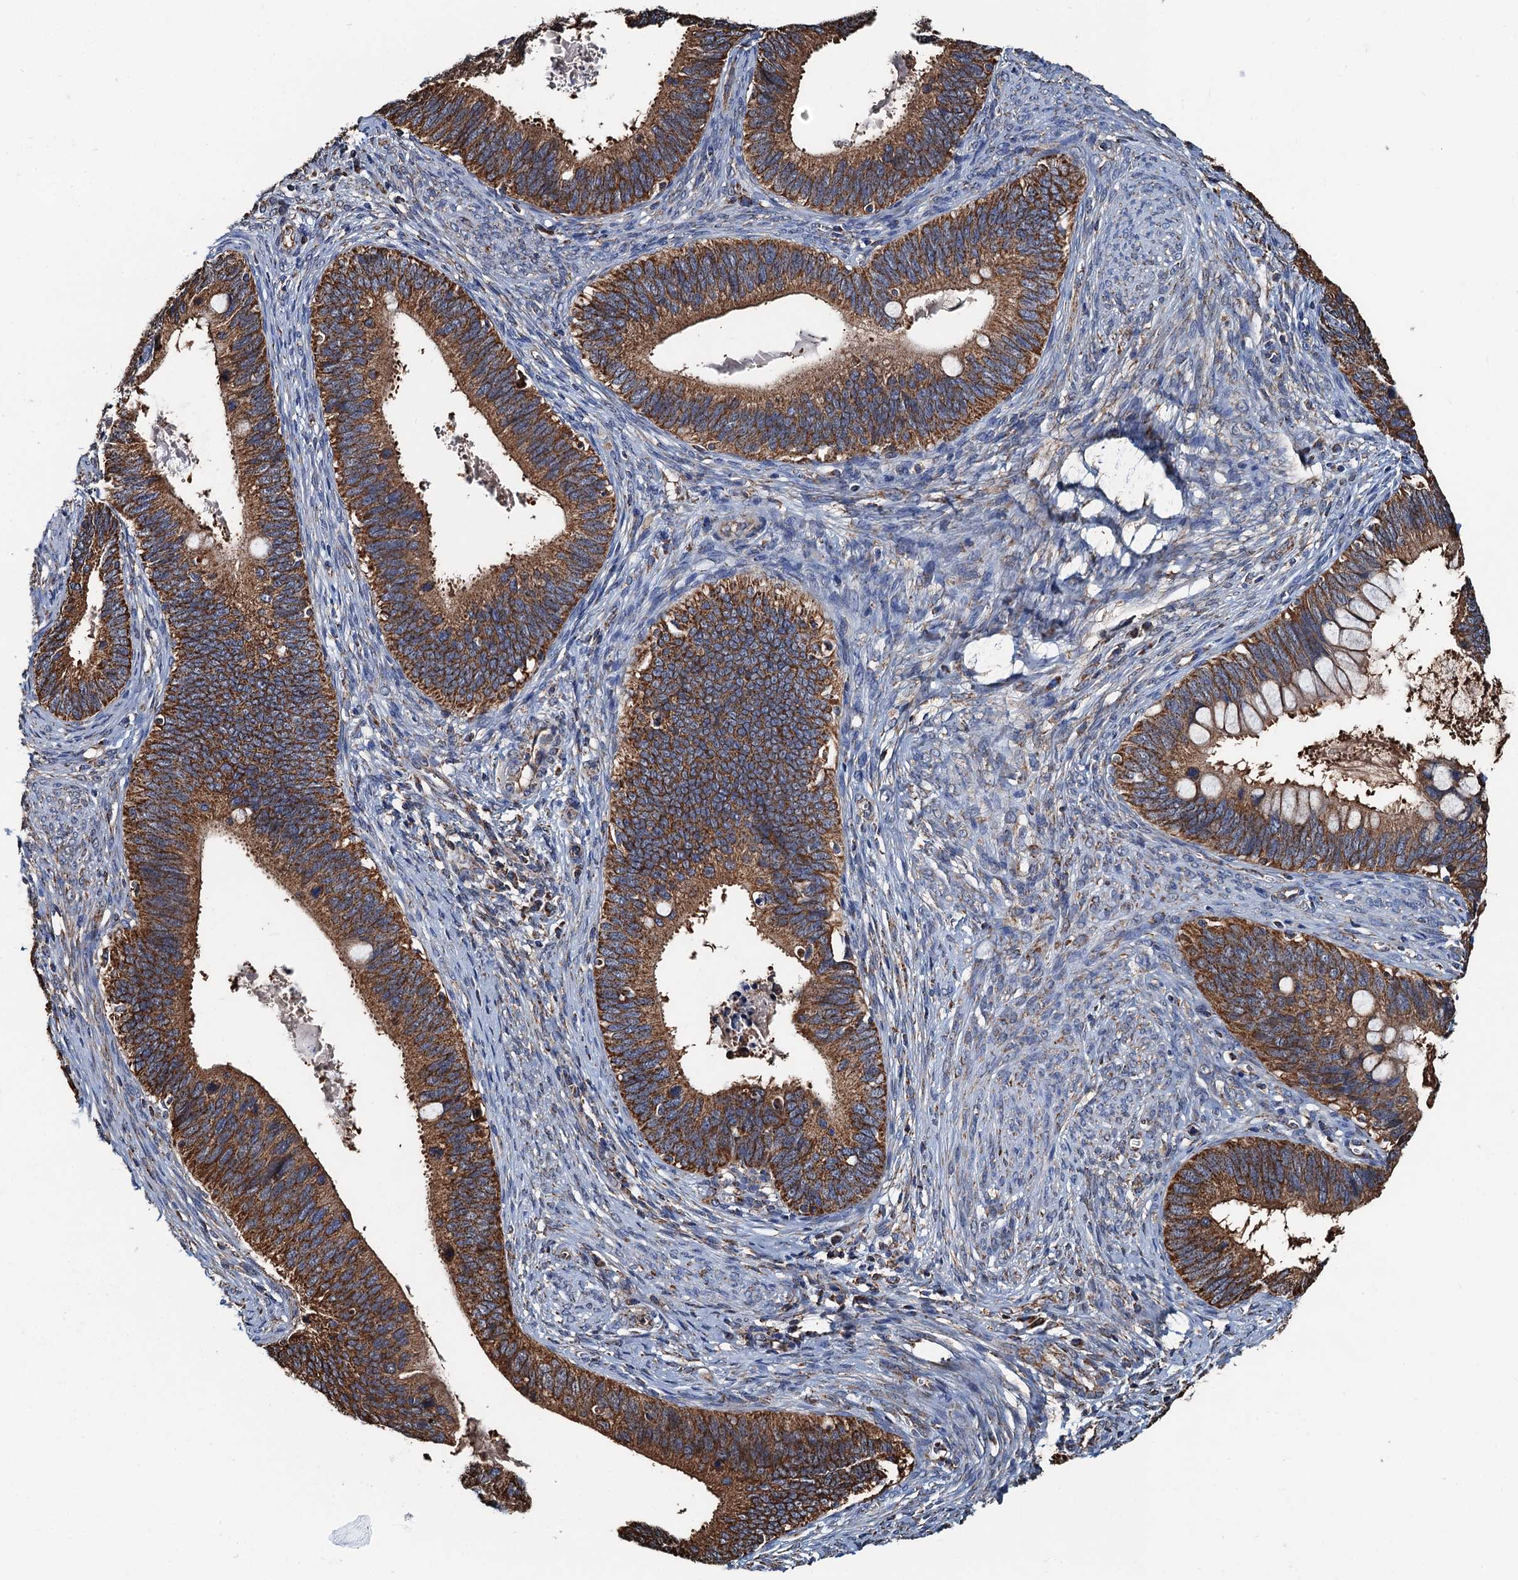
{"staining": {"intensity": "strong", "quantity": ">75%", "location": "cytoplasmic/membranous"}, "tissue": "cervical cancer", "cell_type": "Tumor cells", "image_type": "cancer", "snomed": [{"axis": "morphology", "description": "Adenocarcinoma, NOS"}, {"axis": "topography", "description": "Cervix"}], "caption": "Brown immunohistochemical staining in cervical adenocarcinoma reveals strong cytoplasmic/membranous positivity in about >75% of tumor cells.", "gene": "AAGAB", "patient": {"sex": "female", "age": 42}}